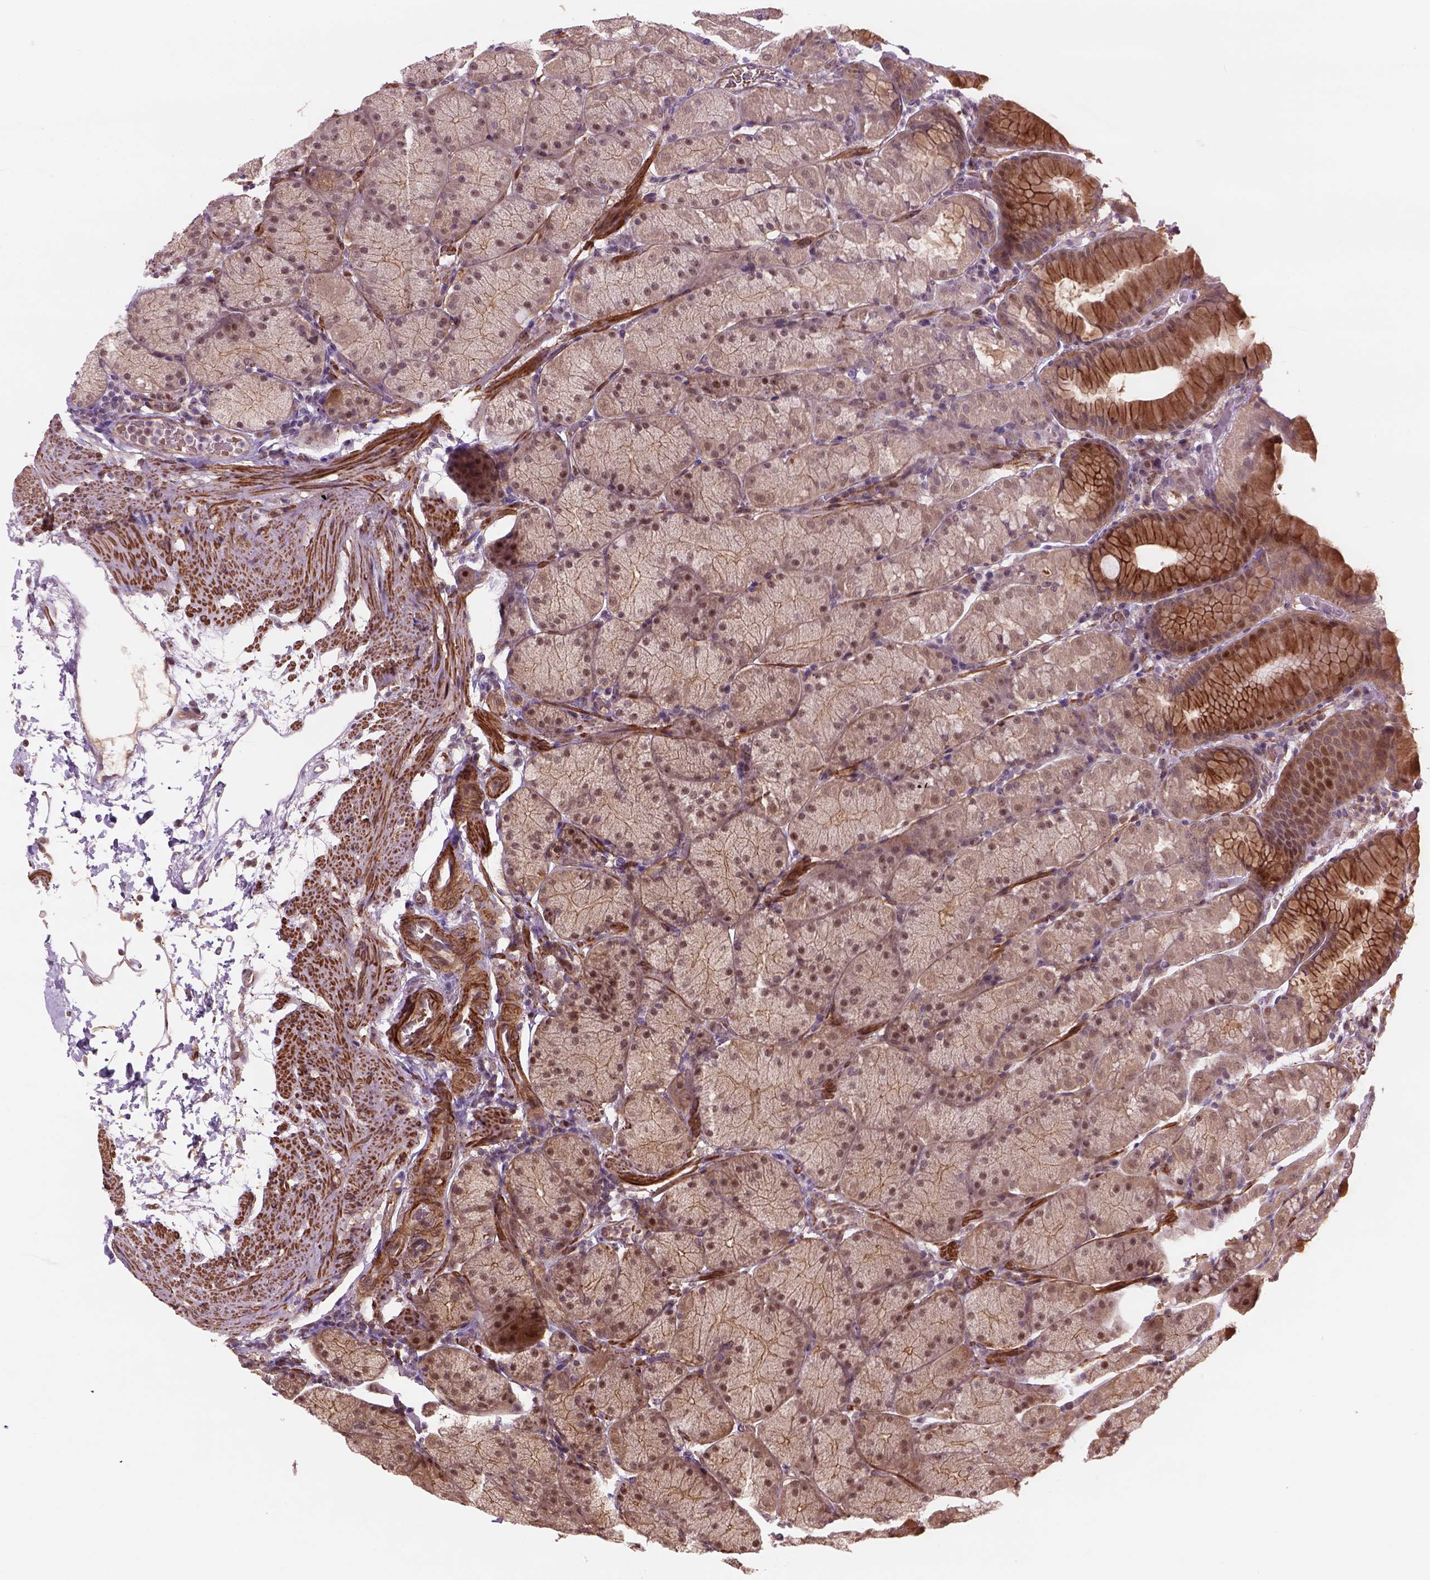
{"staining": {"intensity": "moderate", "quantity": "25%-75%", "location": "cytoplasmic/membranous,nuclear"}, "tissue": "stomach", "cell_type": "Glandular cells", "image_type": "normal", "snomed": [{"axis": "morphology", "description": "Normal tissue, NOS"}, {"axis": "topography", "description": "Stomach, upper"}, {"axis": "topography", "description": "Stomach"}], "caption": "There is medium levels of moderate cytoplasmic/membranous,nuclear positivity in glandular cells of unremarkable stomach, as demonstrated by immunohistochemical staining (brown color).", "gene": "PSMD11", "patient": {"sex": "male", "age": 76}}